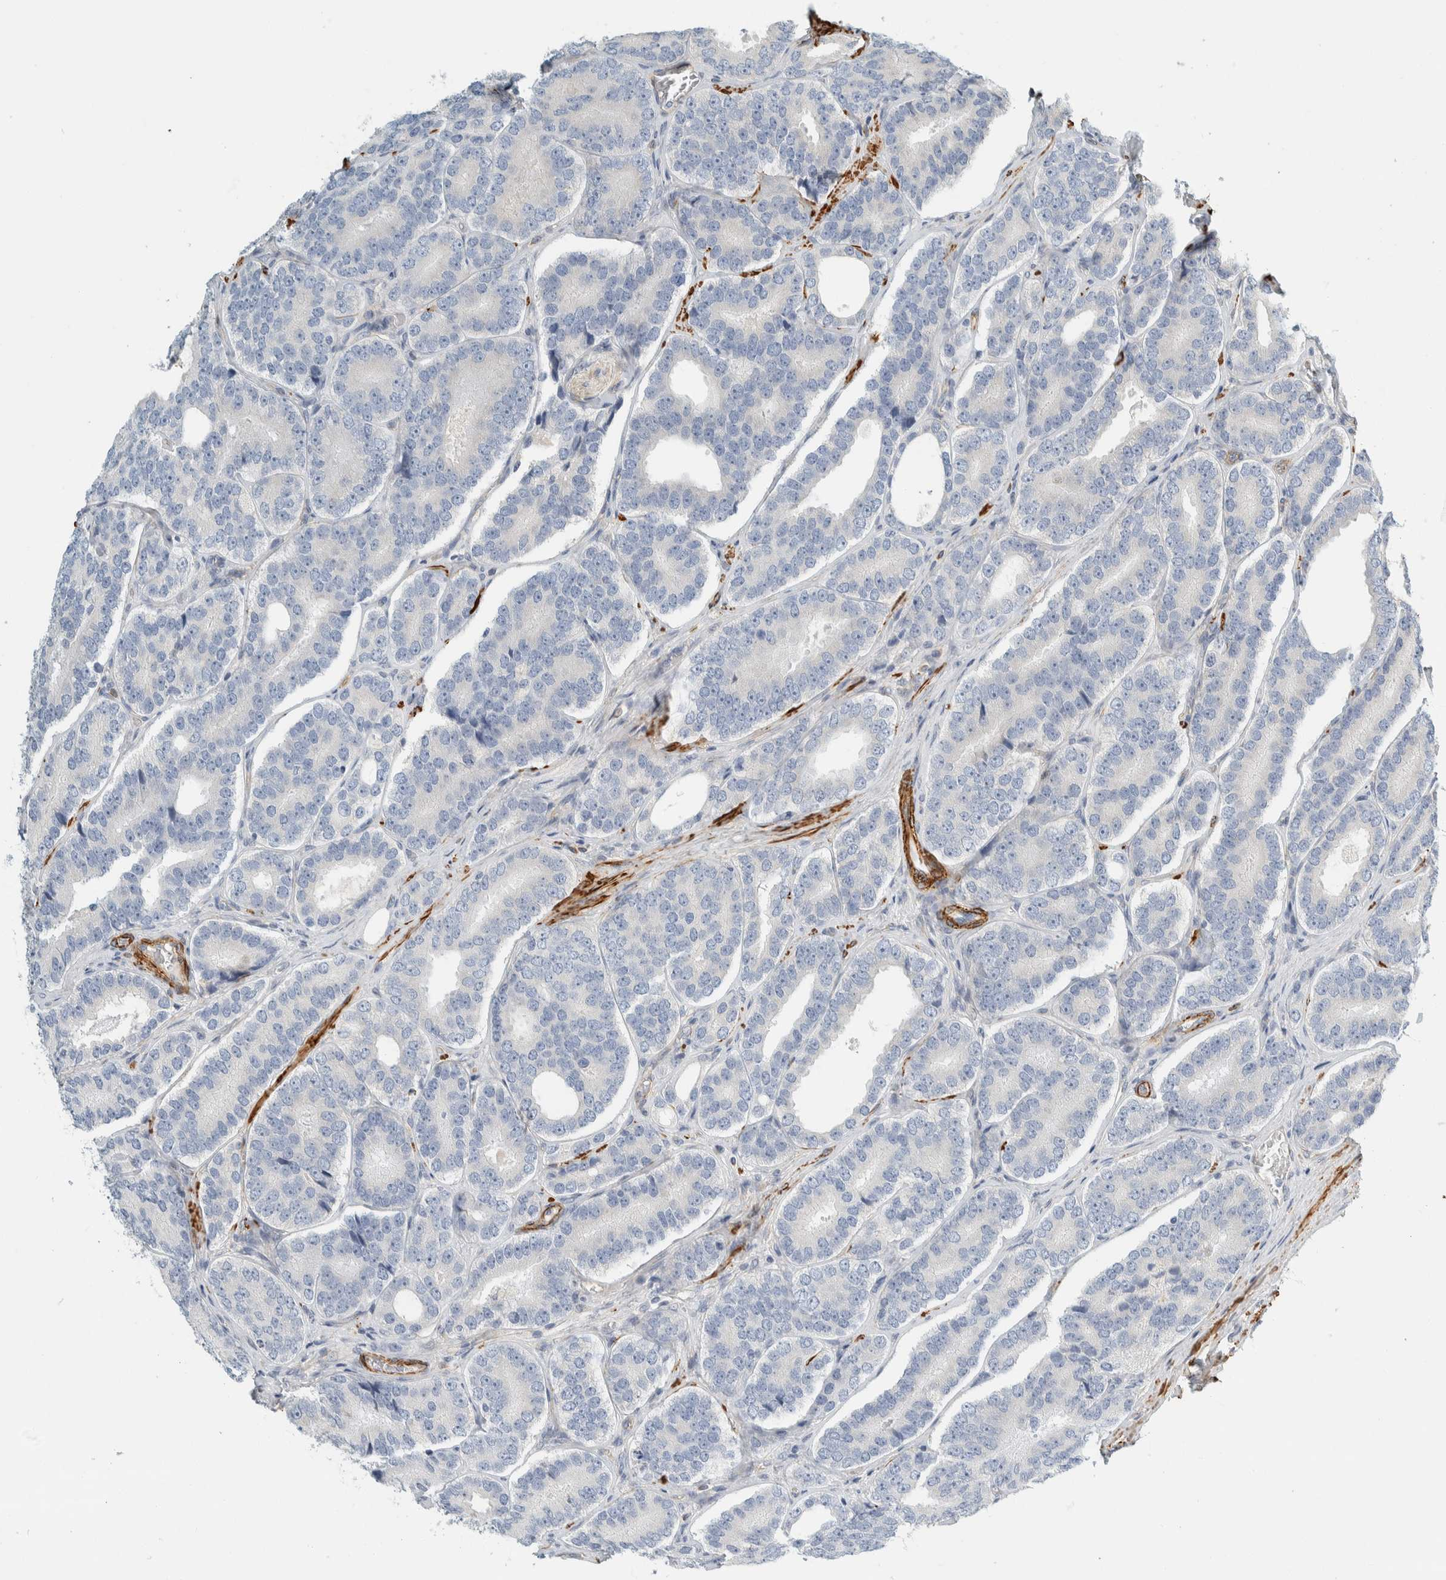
{"staining": {"intensity": "negative", "quantity": "none", "location": "none"}, "tissue": "prostate cancer", "cell_type": "Tumor cells", "image_type": "cancer", "snomed": [{"axis": "morphology", "description": "Adenocarcinoma, High grade"}, {"axis": "topography", "description": "Prostate"}], "caption": "This is a micrograph of IHC staining of prostate cancer, which shows no staining in tumor cells.", "gene": "CDR2", "patient": {"sex": "male", "age": 56}}